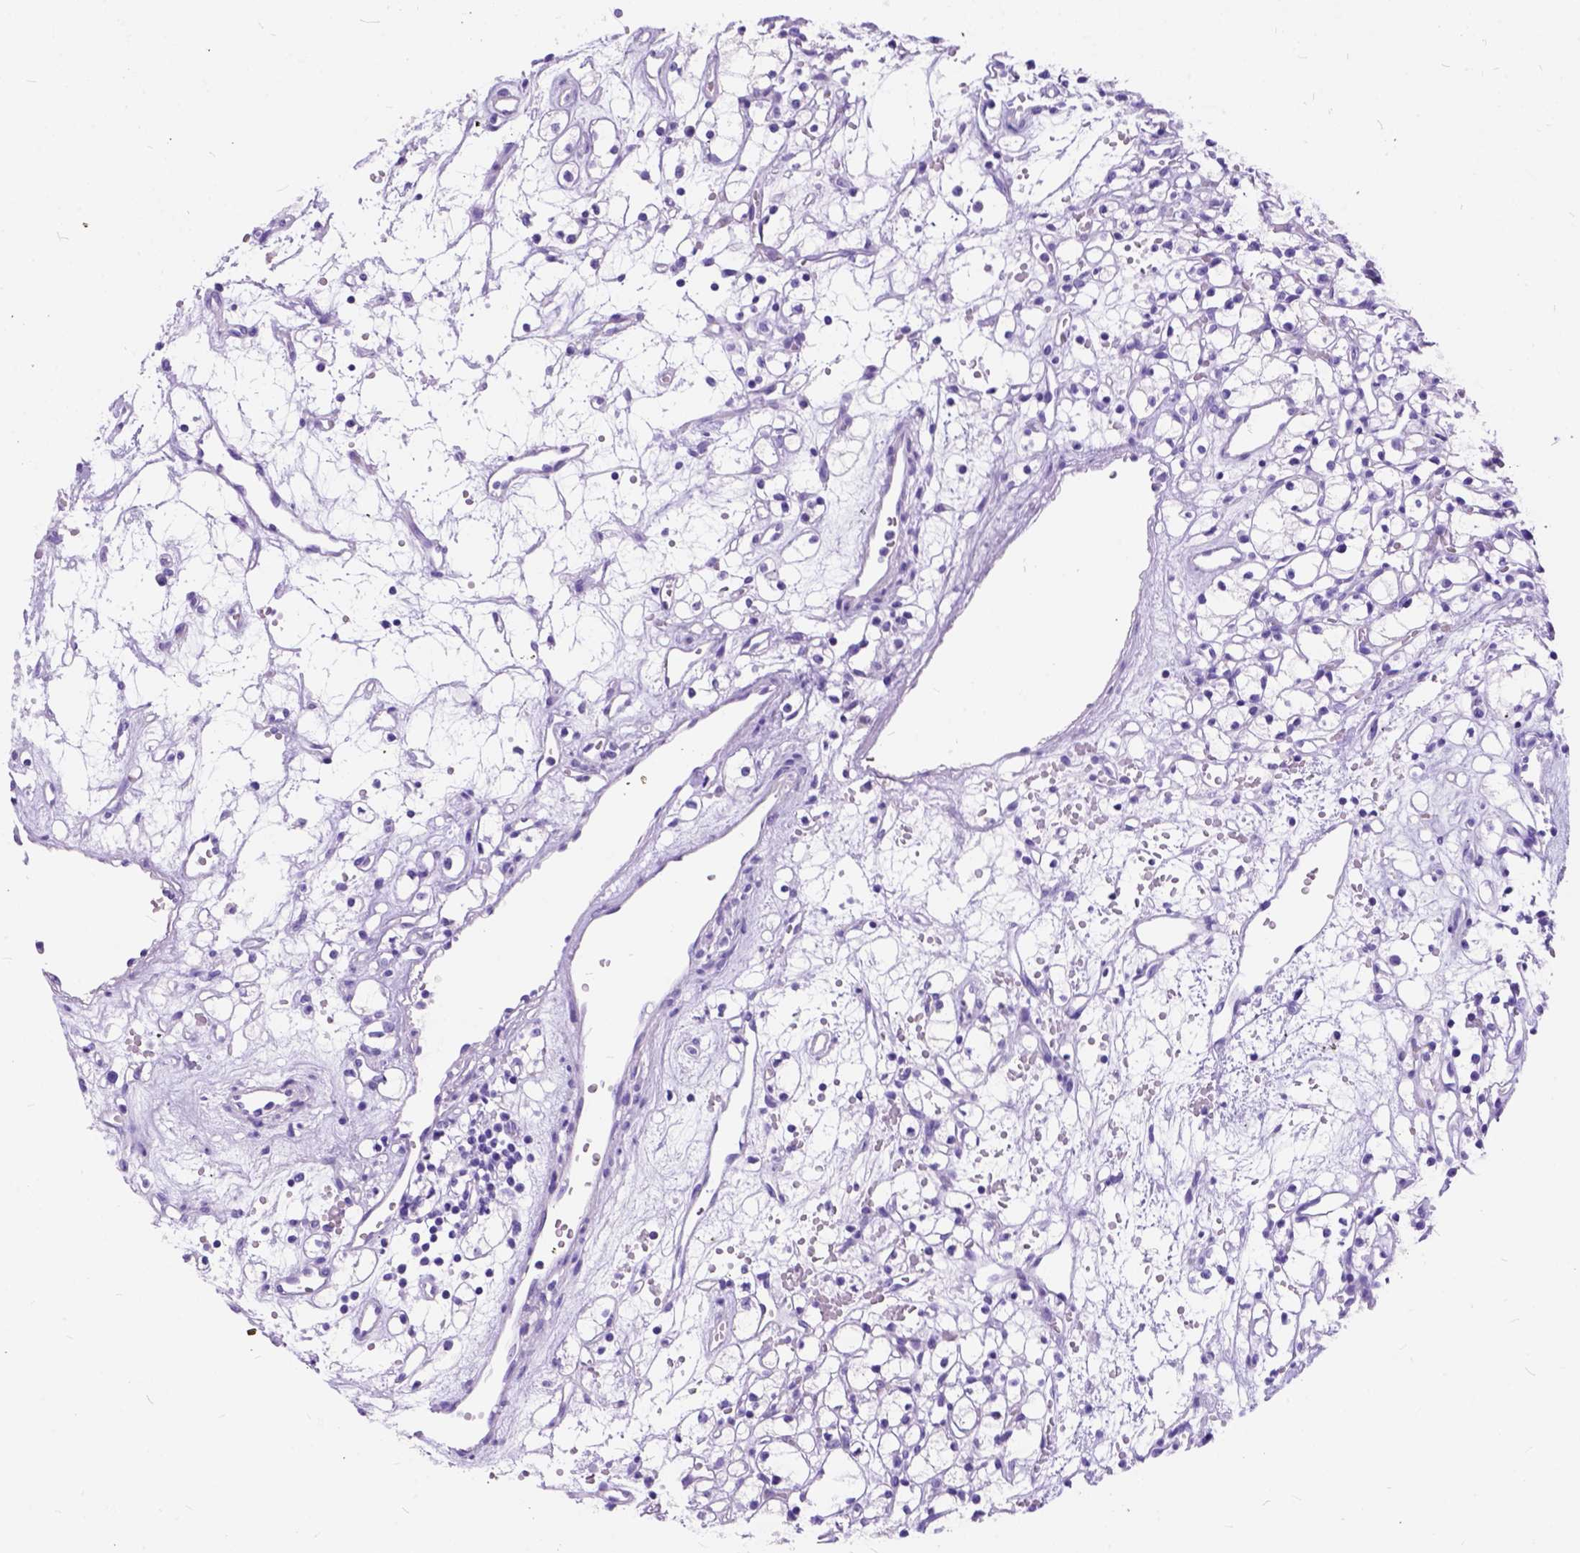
{"staining": {"intensity": "negative", "quantity": "none", "location": "none"}, "tissue": "renal cancer", "cell_type": "Tumor cells", "image_type": "cancer", "snomed": [{"axis": "morphology", "description": "Adenocarcinoma, NOS"}, {"axis": "topography", "description": "Kidney"}], "caption": "Tumor cells show no significant protein positivity in renal adenocarcinoma.", "gene": "C1QTNF3", "patient": {"sex": "female", "age": 59}}